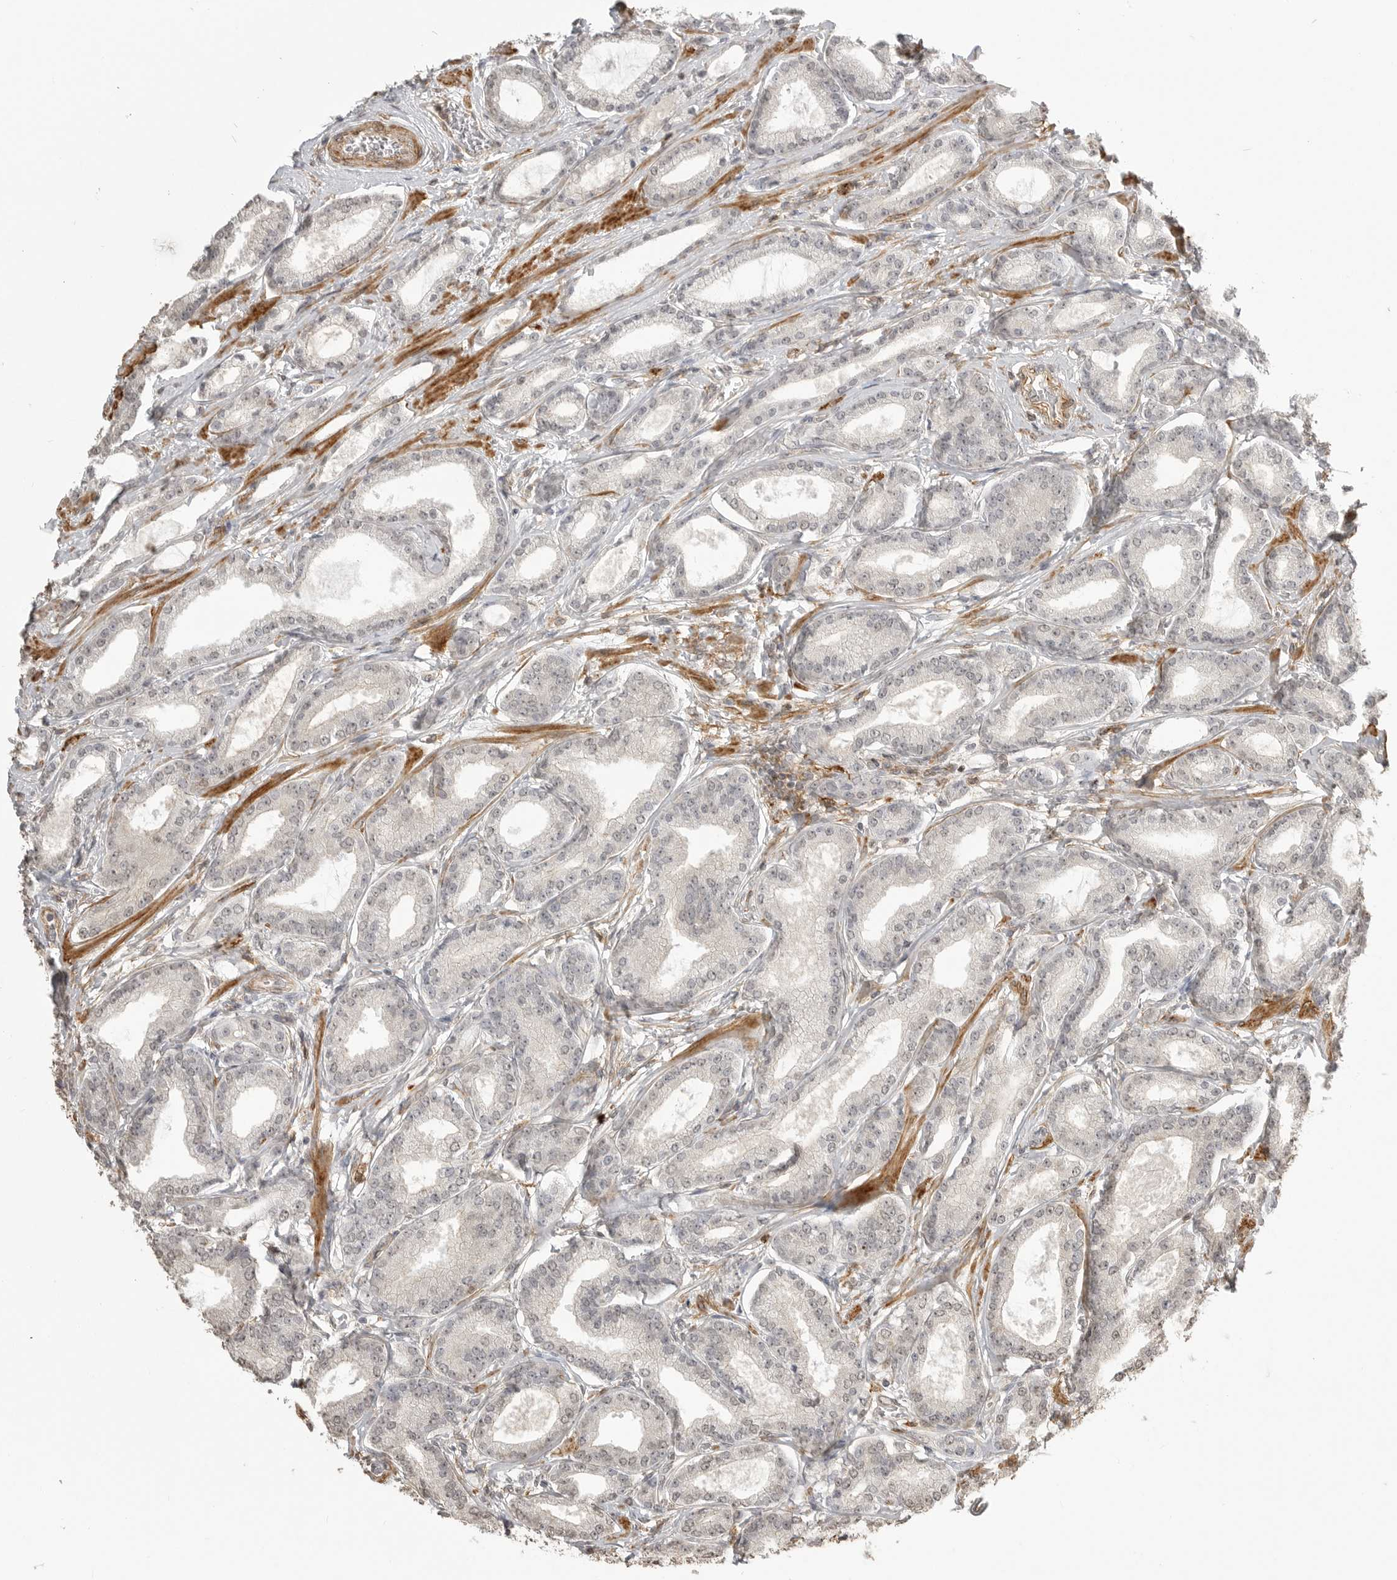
{"staining": {"intensity": "negative", "quantity": "none", "location": "none"}, "tissue": "prostate cancer", "cell_type": "Tumor cells", "image_type": "cancer", "snomed": [{"axis": "morphology", "description": "Adenocarcinoma, Low grade"}, {"axis": "topography", "description": "Prostate"}], "caption": "There is no significant positivity in tumor cells of prostate low-grade adenocarcinoma.", "gene": "GPC2", "patient": {"sex": "male", "age": 60}}